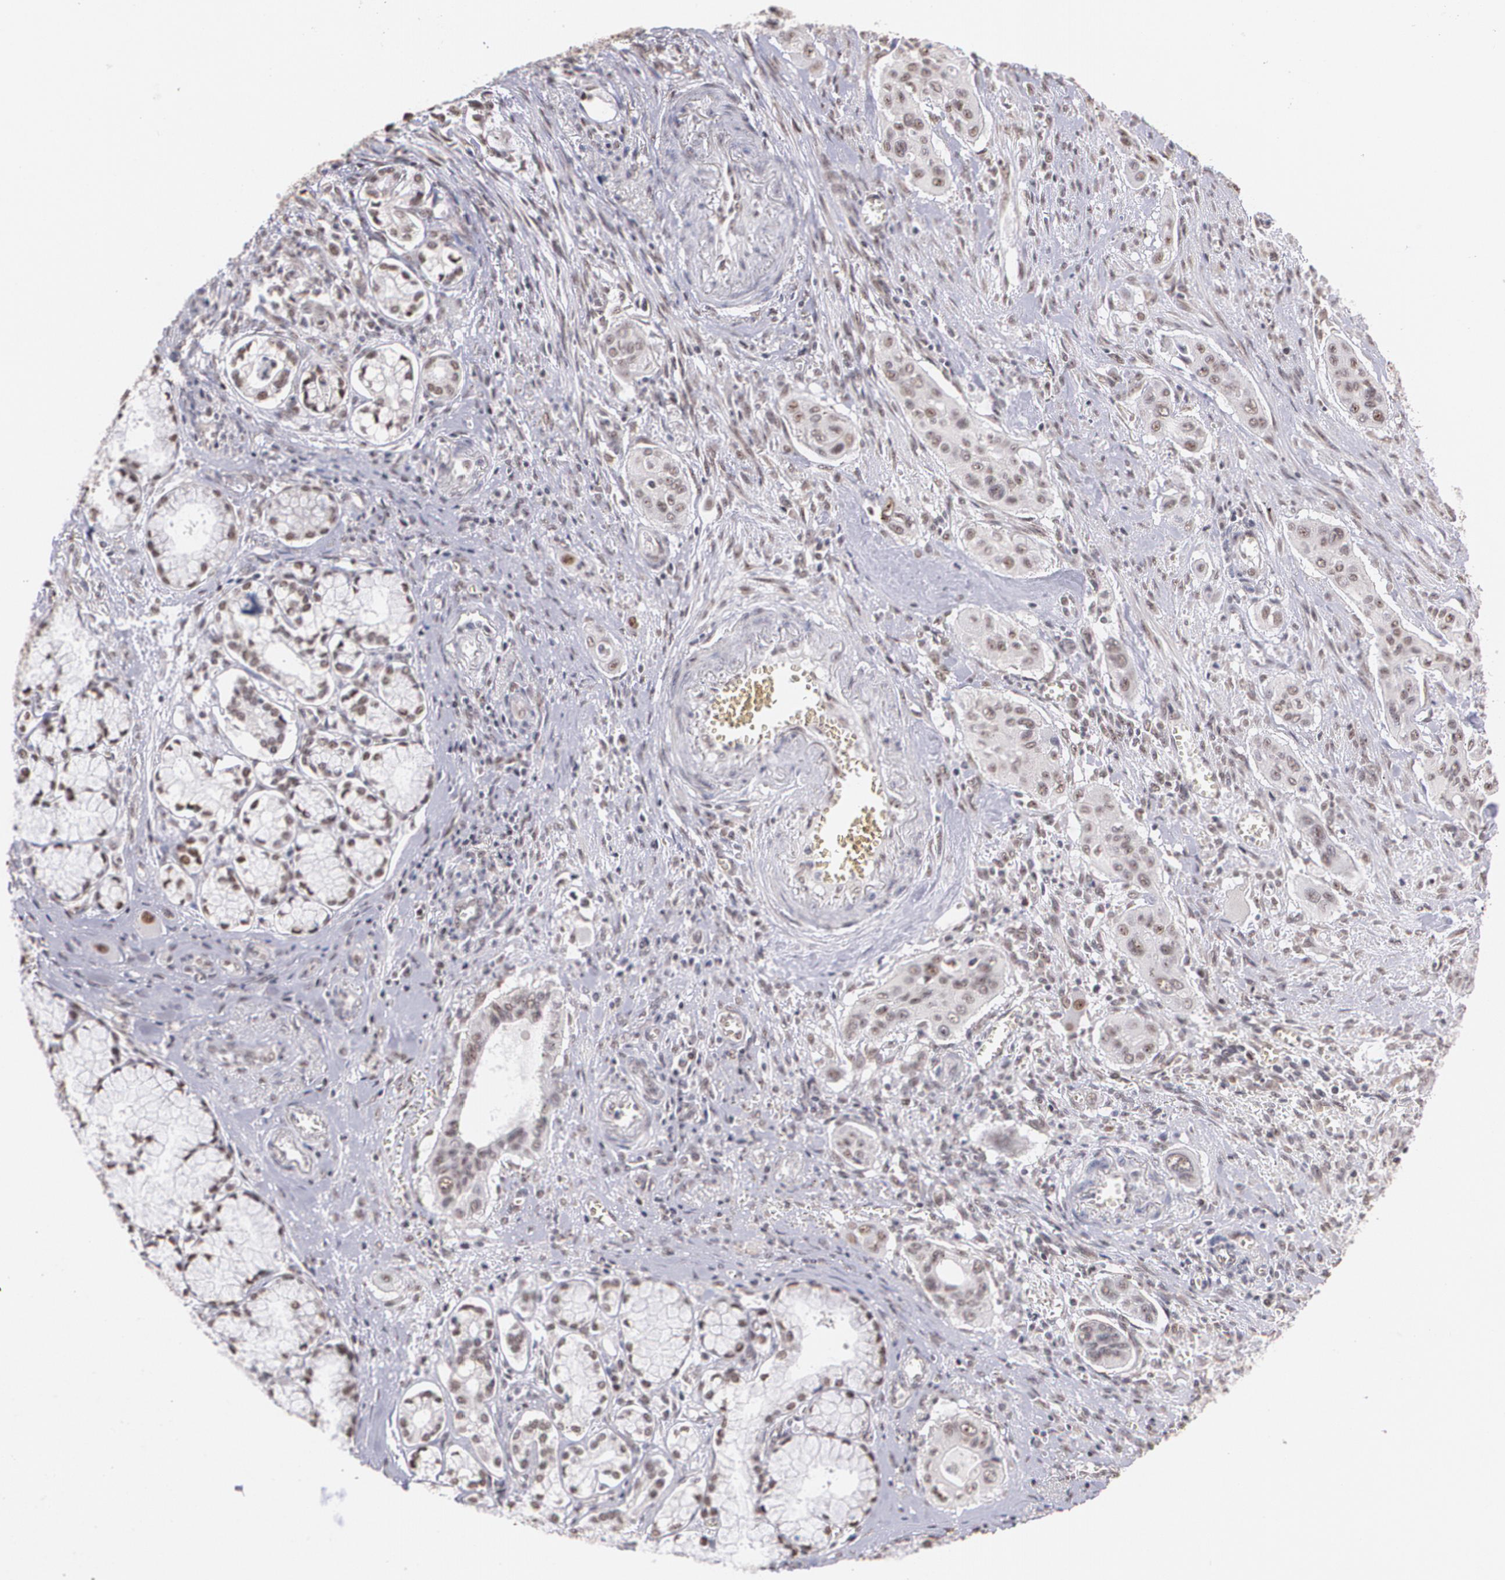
{"staining": {"intensity": "weak", "quantity": ">75%", "location": "nuclear"}, "tissue": "pancreatic cancer", "cell_type": "Tumor cells", "image_type": "cancer", "snomed": [{"axis": "morphology", "description": "Adenocarcinoma, NOS"}, {"axis": "topography", "description": "Pancreas"}], "caption": "IHC image of neoplastic tissue: pancreatic cancer stained using immunohistochemistry exhibits low levels of weak protein expression localized specifically in the nuclear of tumor cells, appearing as a nuclear brown color.", "gene": "C6orf15", "patient": {"sex": "male", "age": 77}}